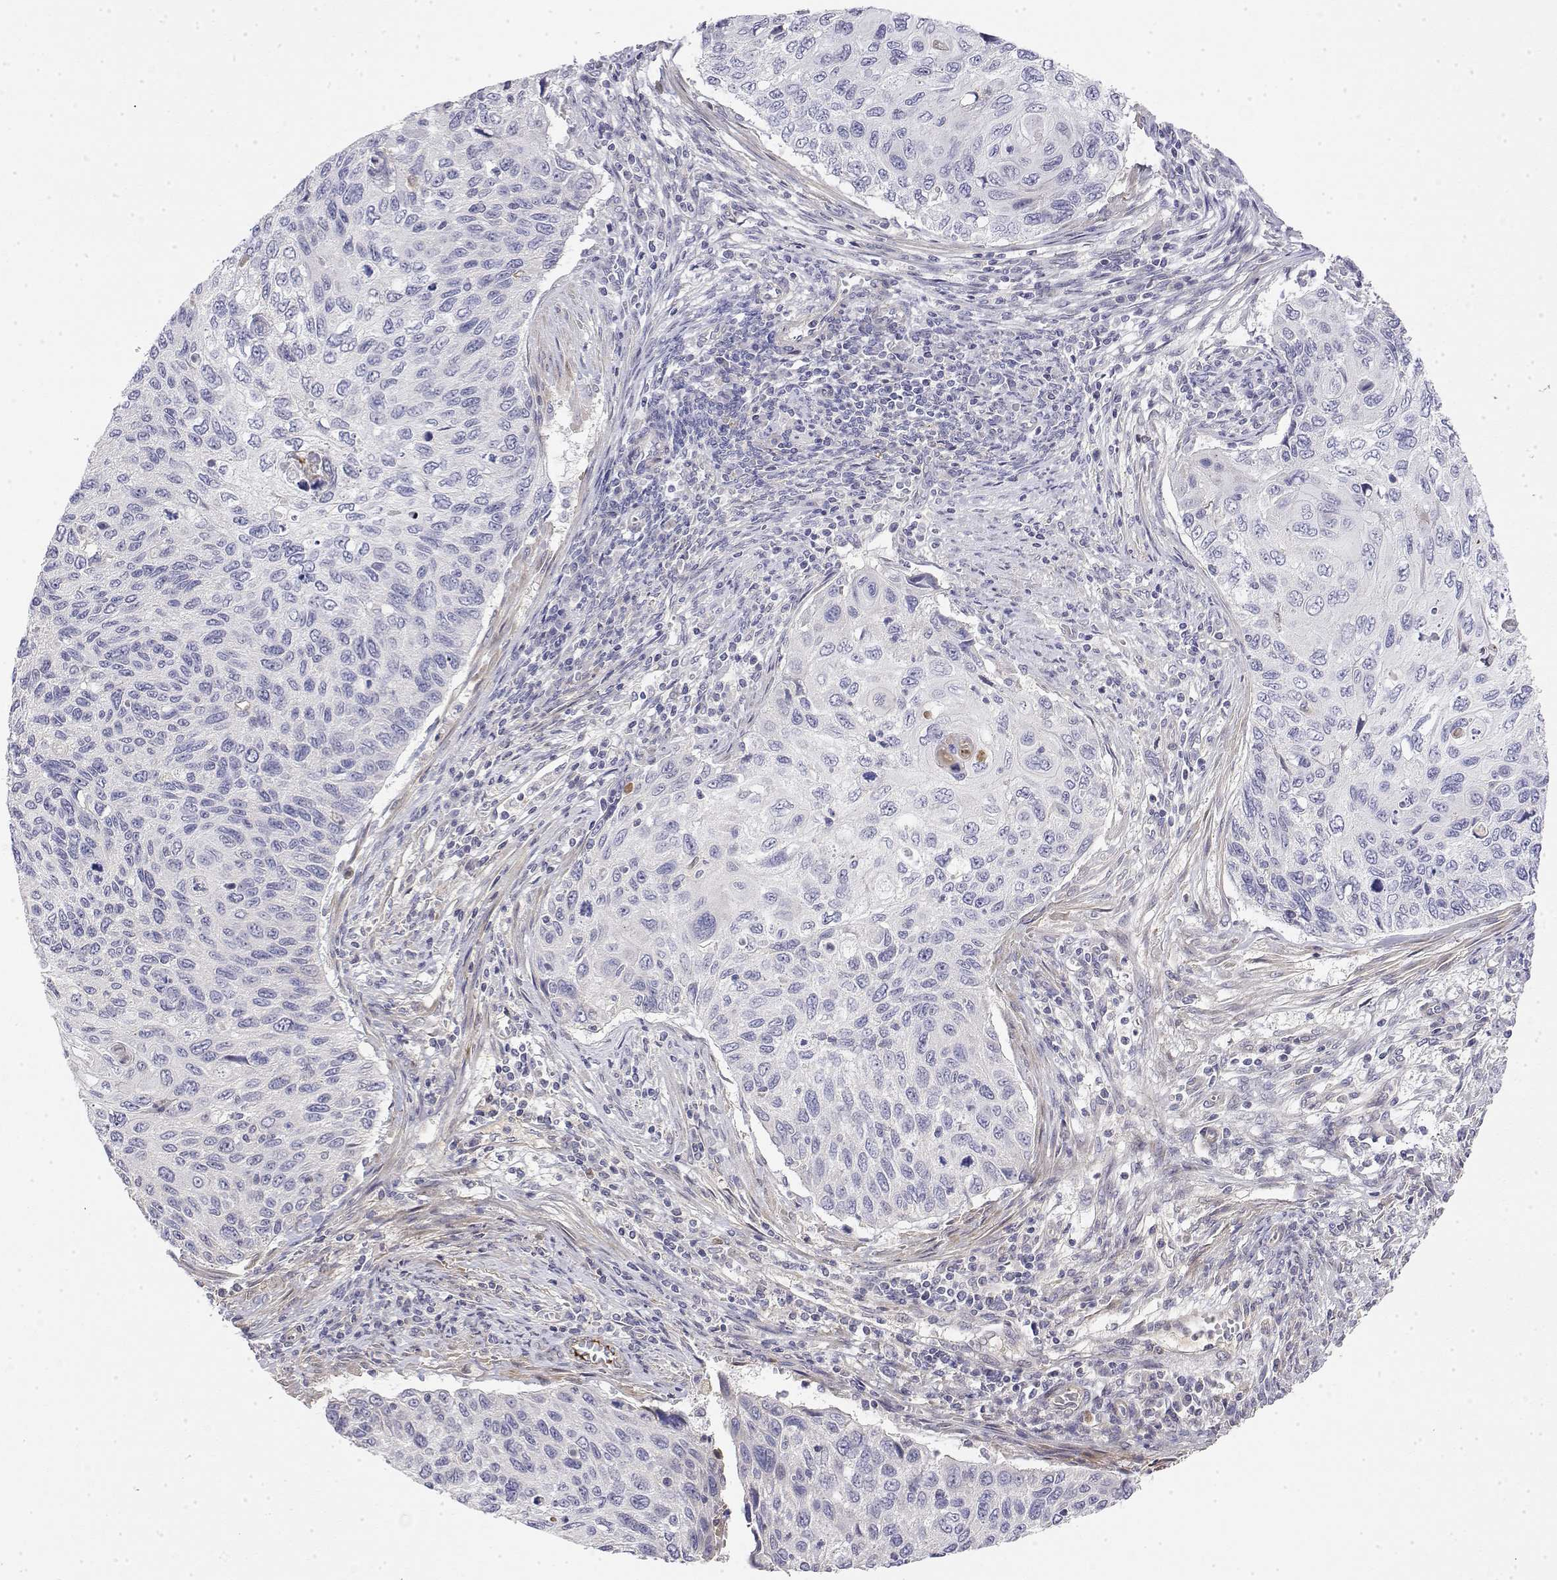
{"staining": {"intensity": "negative", "quantity": "none", "location": "none"}, "tissue": "cervical cancer", "cell_type": "Tumor cells", "image_type": "cancer", "snomed": [{"axis": "morphology", "description": "Squamous cell carcinoma, NOS"}, {"axis": "topography", "description": "Cervix"}], "caption": "DAB (3,3'-diaminobenzidine) immunohistochemical staining of squamous cell carcinoma (cervical) reveals no significant staining in tumor cells. Nuclei are stained in blue.", "gene": "GGACT", "patient": {"sex": "female", "age": 70}}